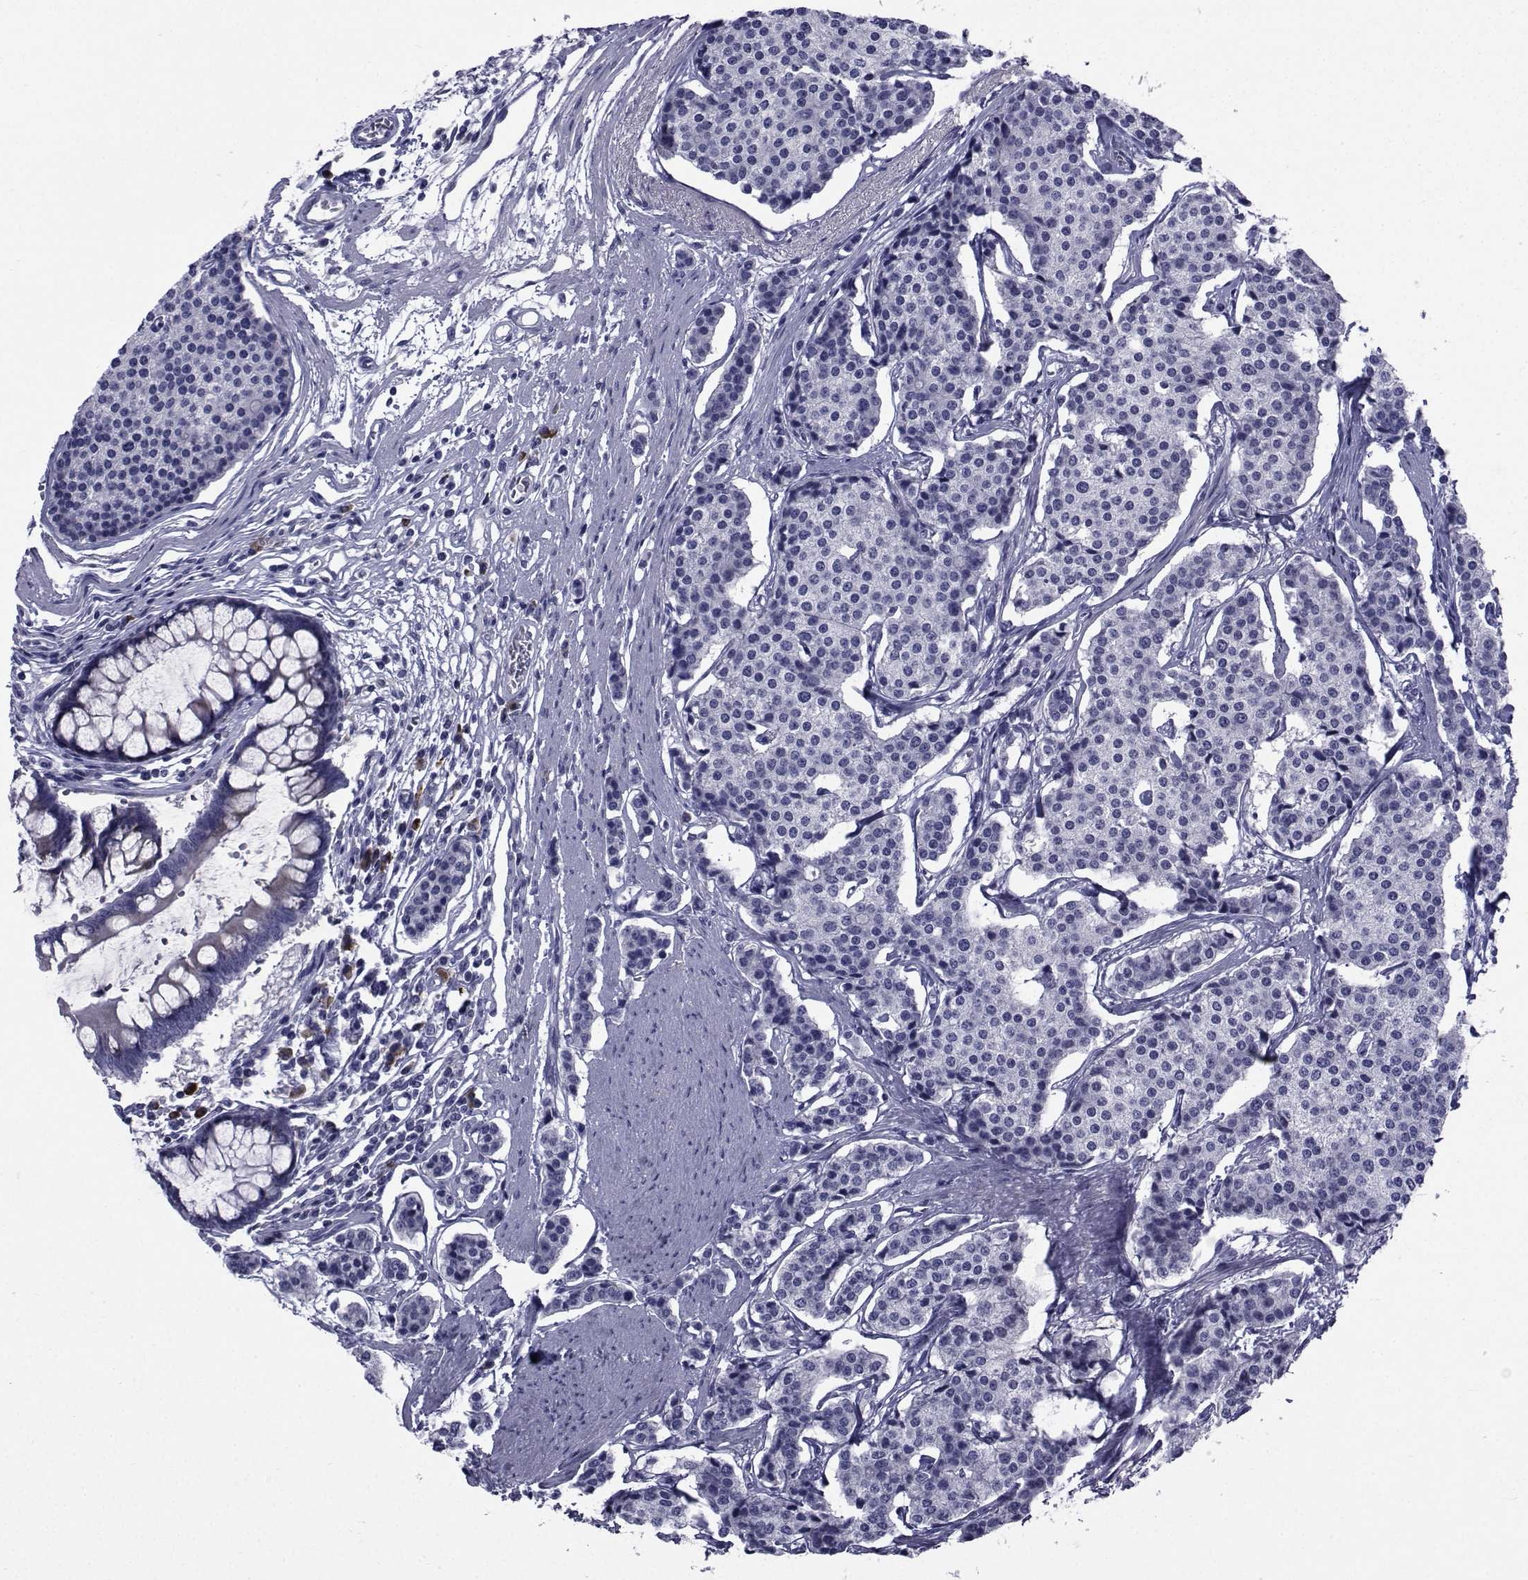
{"staining": {"intensity": "negative", "quantity": "none", "location": "none"}, "tissue": "carcinoid", "cell_type": "Tumor cells", "image_type": "cancer", "snomed": [{"axis": "morphology", "description": "Carcinoid, malignant, NOS"}, {"axis": "topography", "description": "Small intestine"}], "caption": "Immunohistochemical staining of human malignant carcinoid reveals no significant expression in tumor cells. The staining was performed using DAB to visualize the protein expression in brown, while the nuclei were stained in blue with hematoxylin (Magnification: 20x).", "gene": "ROPN1", "patient": {"sex": "female", "age": 65}}